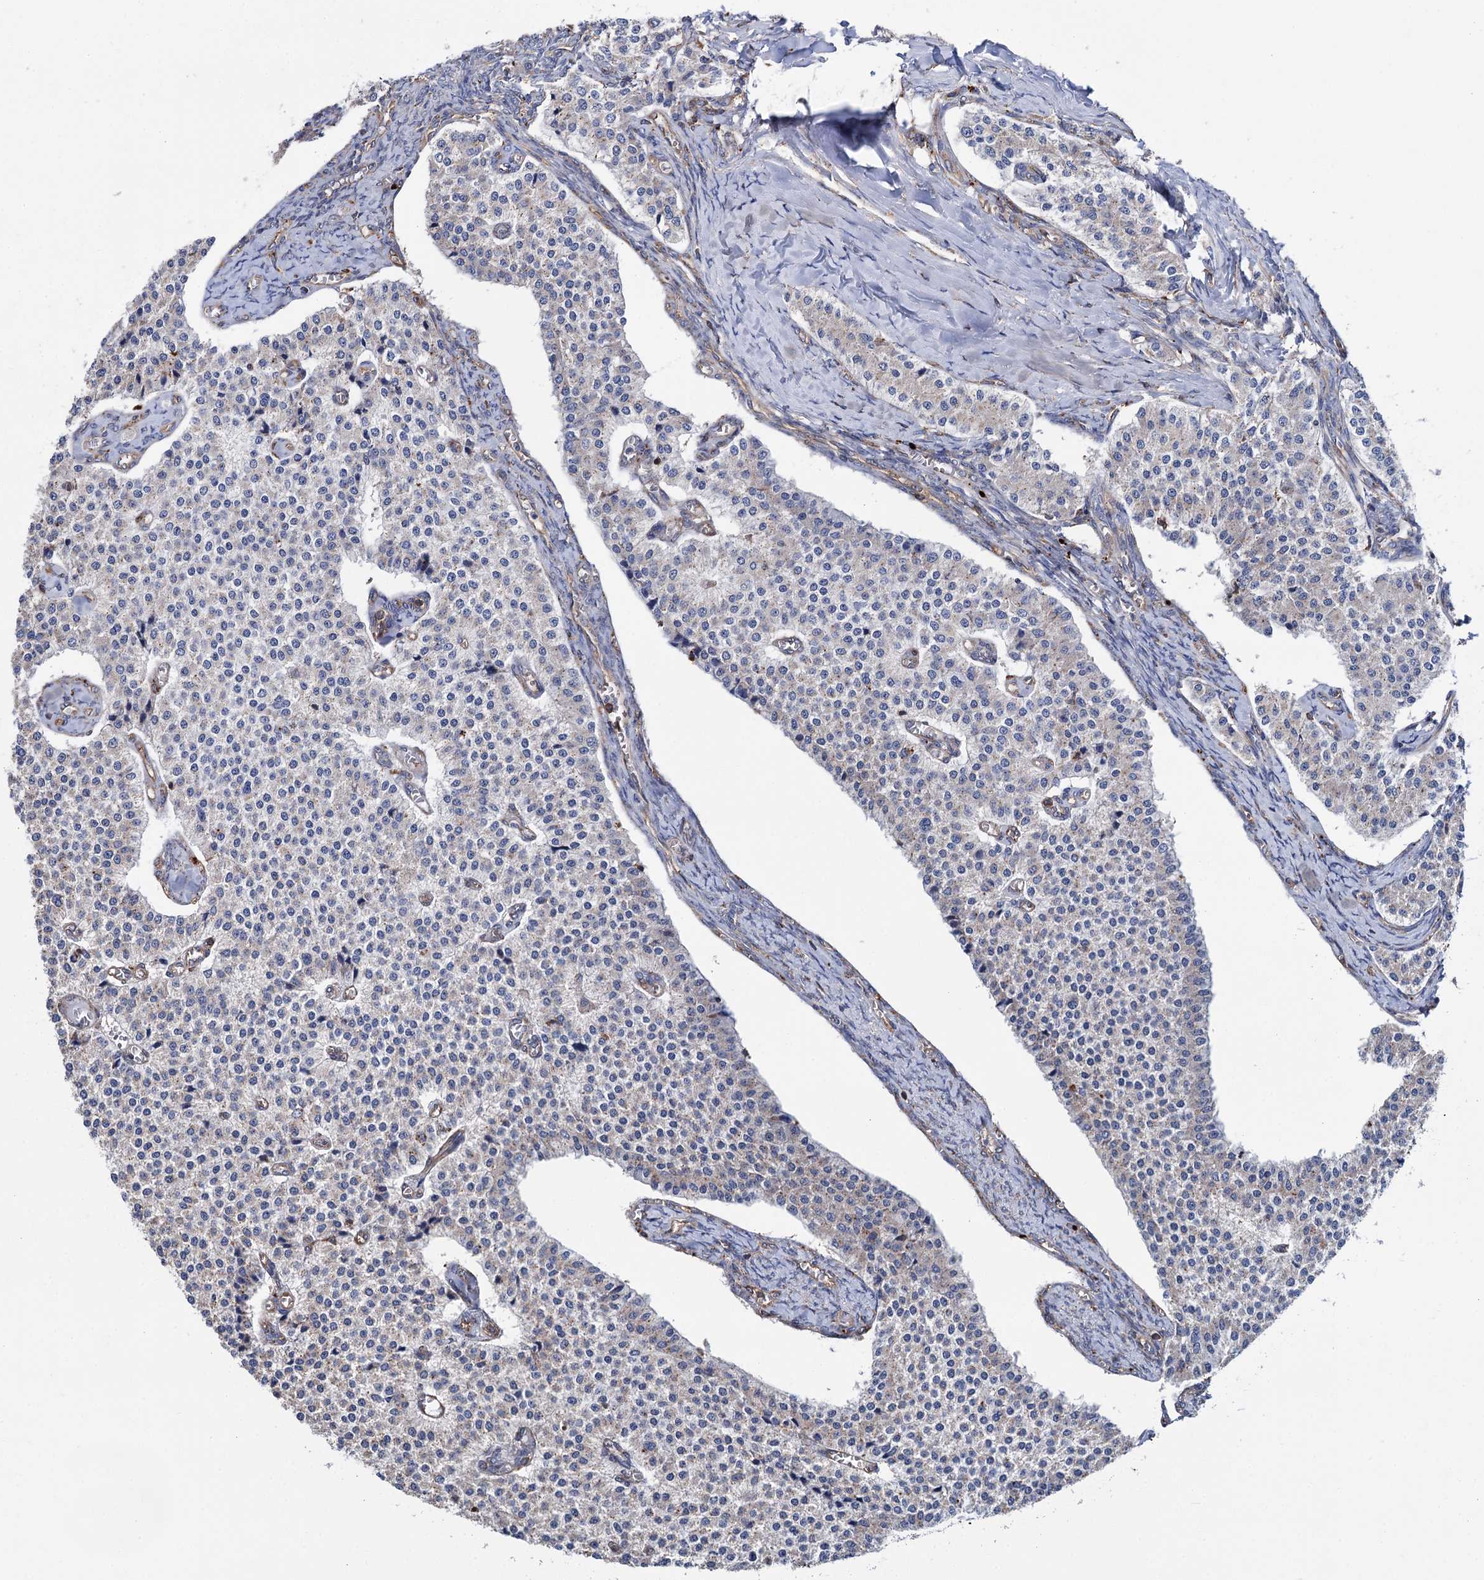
{"staining": {"intensity": "negative", "quantity": "none", "location": "none"}, "tissue": "carcinoid", "cell_type": "Tumor cells", "image_type": "cancer", "snomed": [{"axis": "morphology", "description": "Carcinoid, malignant, NOS"}, {"axis": "topography", "description": "Colon"}], "caption": "Immunohistochemistry (IHC) of malignant carcinoid exhibits no staining in tumor cells.", "gene": "SCPEP1", "patient": {"sex": "female", "age": 52}}